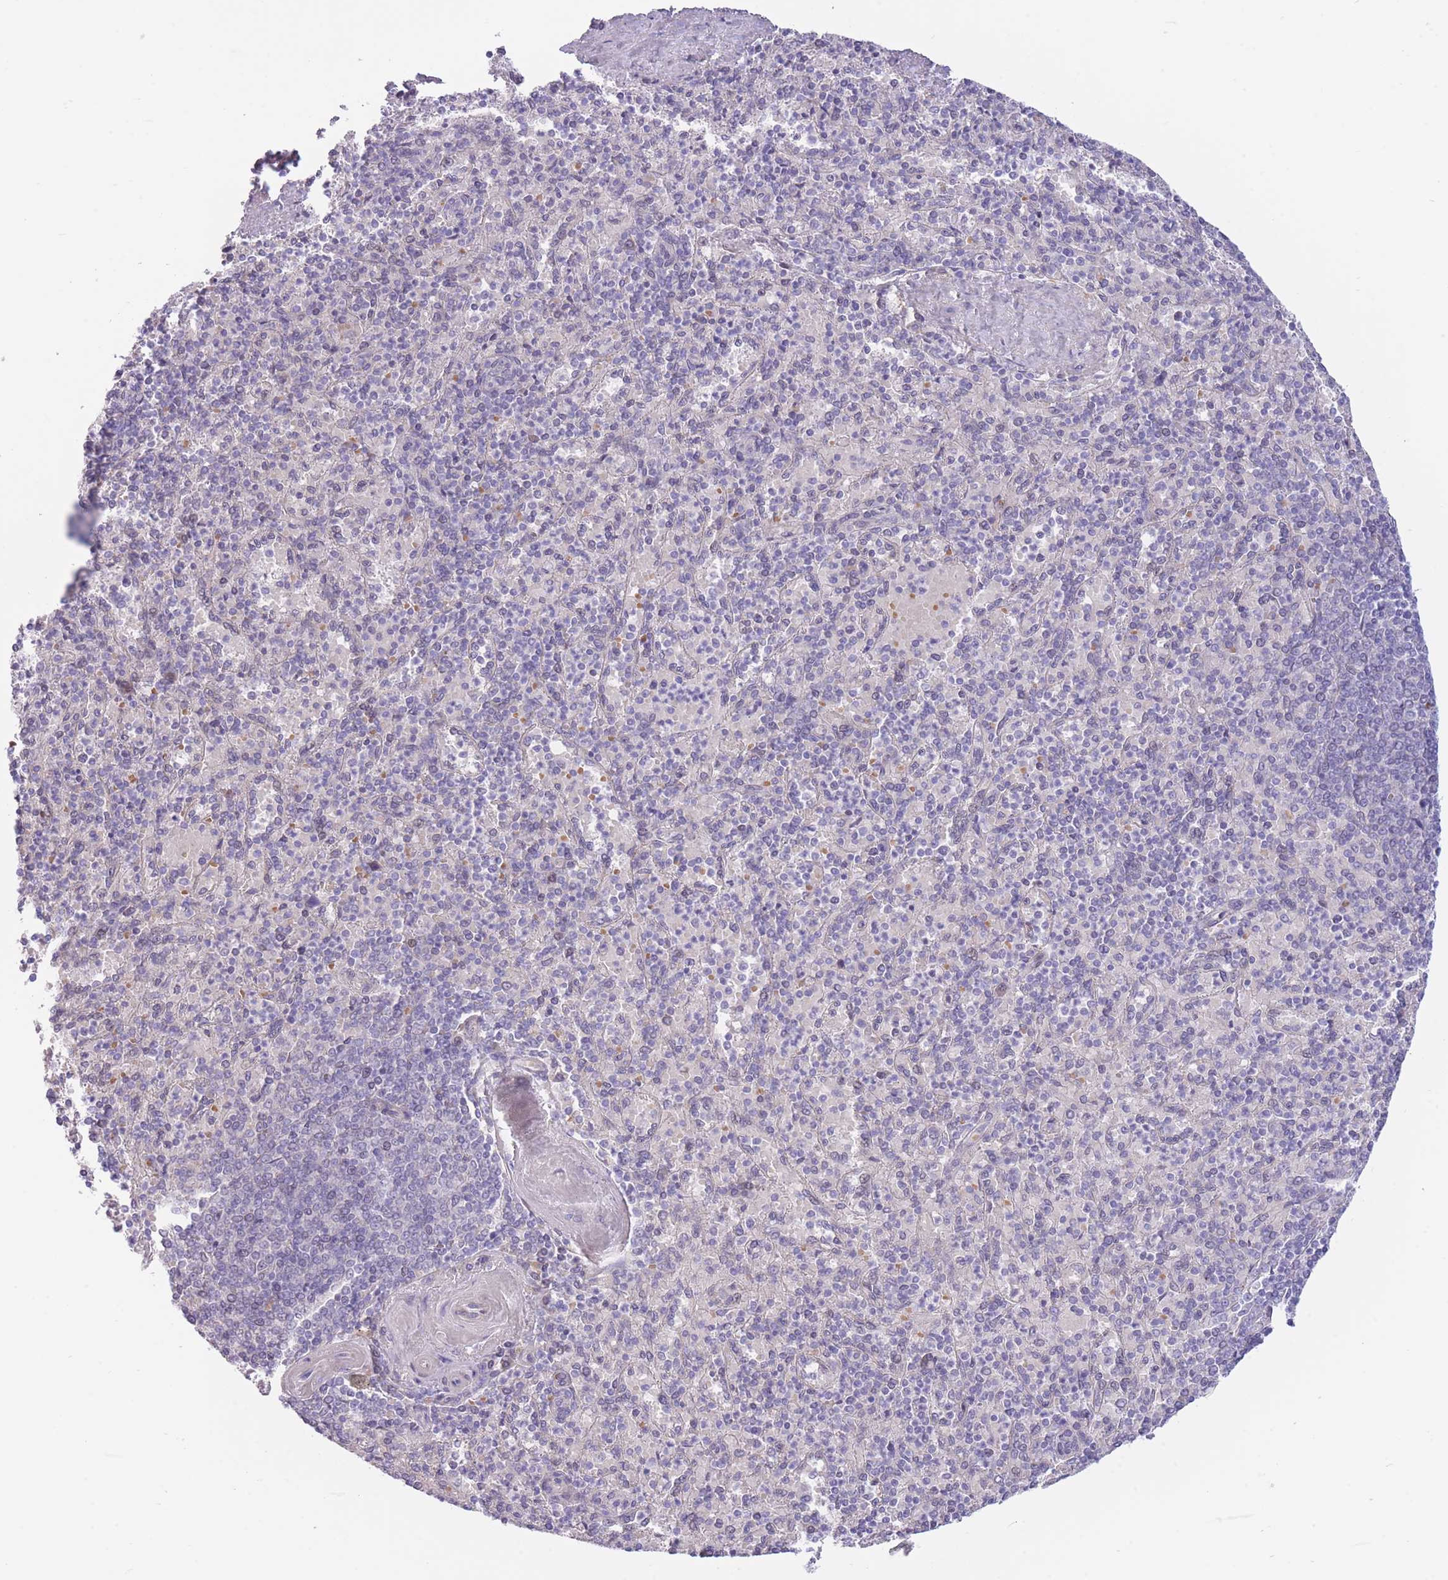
{"staining": {"intensity": "negative", "quantity": "none", "location": "none"}, "tissue": "spleen", "cell_type": "Cells in red pulp", "image_type": "normal", "snomed": [{"axis": "morphology", "description": "Normal tissue, NOS"}, {"axis": "topography", "description": "Spleen"}], "caption": "This is an immunohistochemistry (IHC) photomicrograph of normal spleen. There is no positivity in cells in red pulp.", "gene": "FBXO46", "patient": {"sex": "male", "age": 82}}